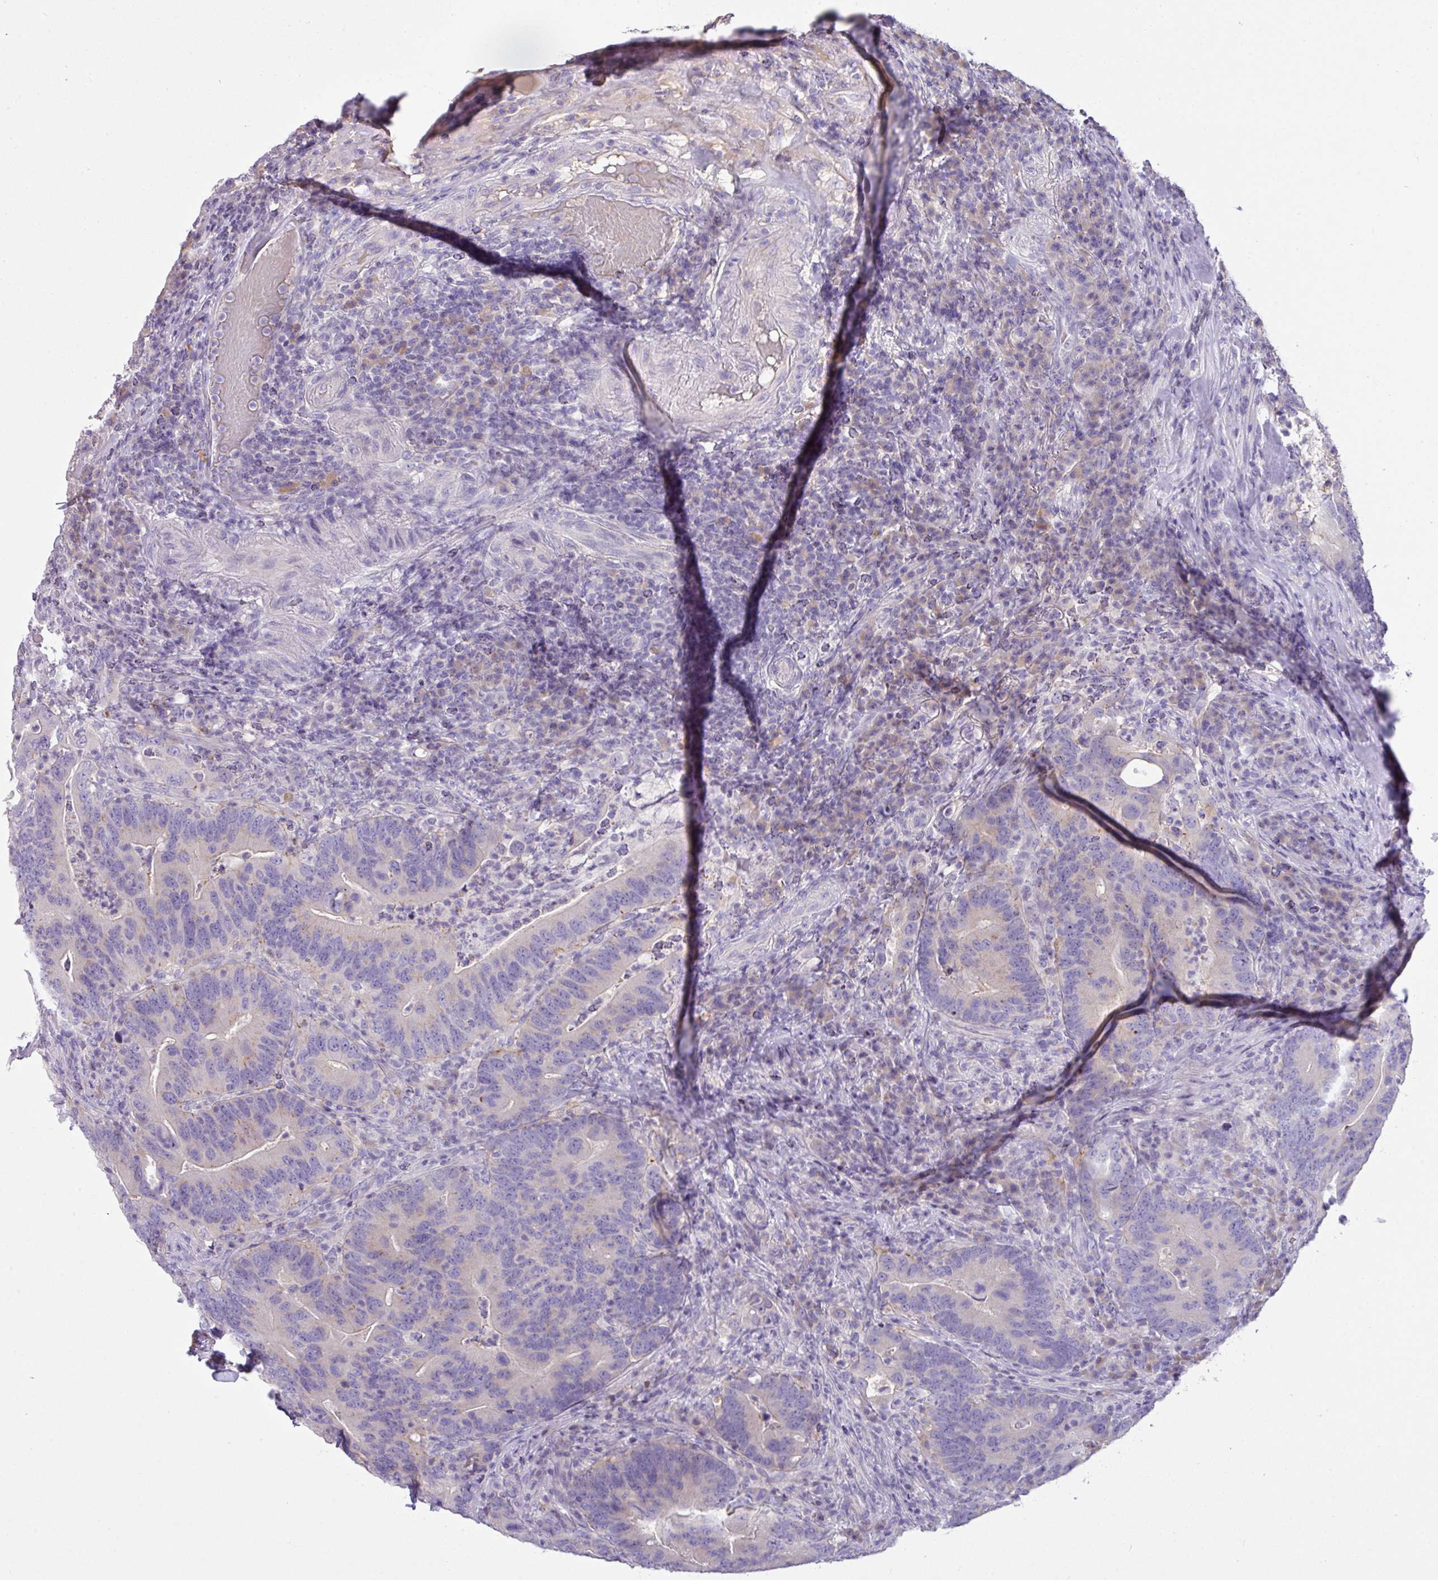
{"staining": {"intensity": "weak", "quantity": "<25%", "location": "cytoplasmic/membranous"}, "tissue": "colorectal cancer", "cell_type": "Tumor cells", "image_type": "cancer", "snomed": [{"axis": "morphology", "description": "Adenocarcinoma, NOS"}, {"axis": "topography", "description": "Colon"}], "caption": "Human colorectal cancer (adenocarcinoma) stained for a protein using IHC demonstrates no positivity in tumor cells.", "gene": "OR6C6", "patient": {"sex": "female", "age": 66}}